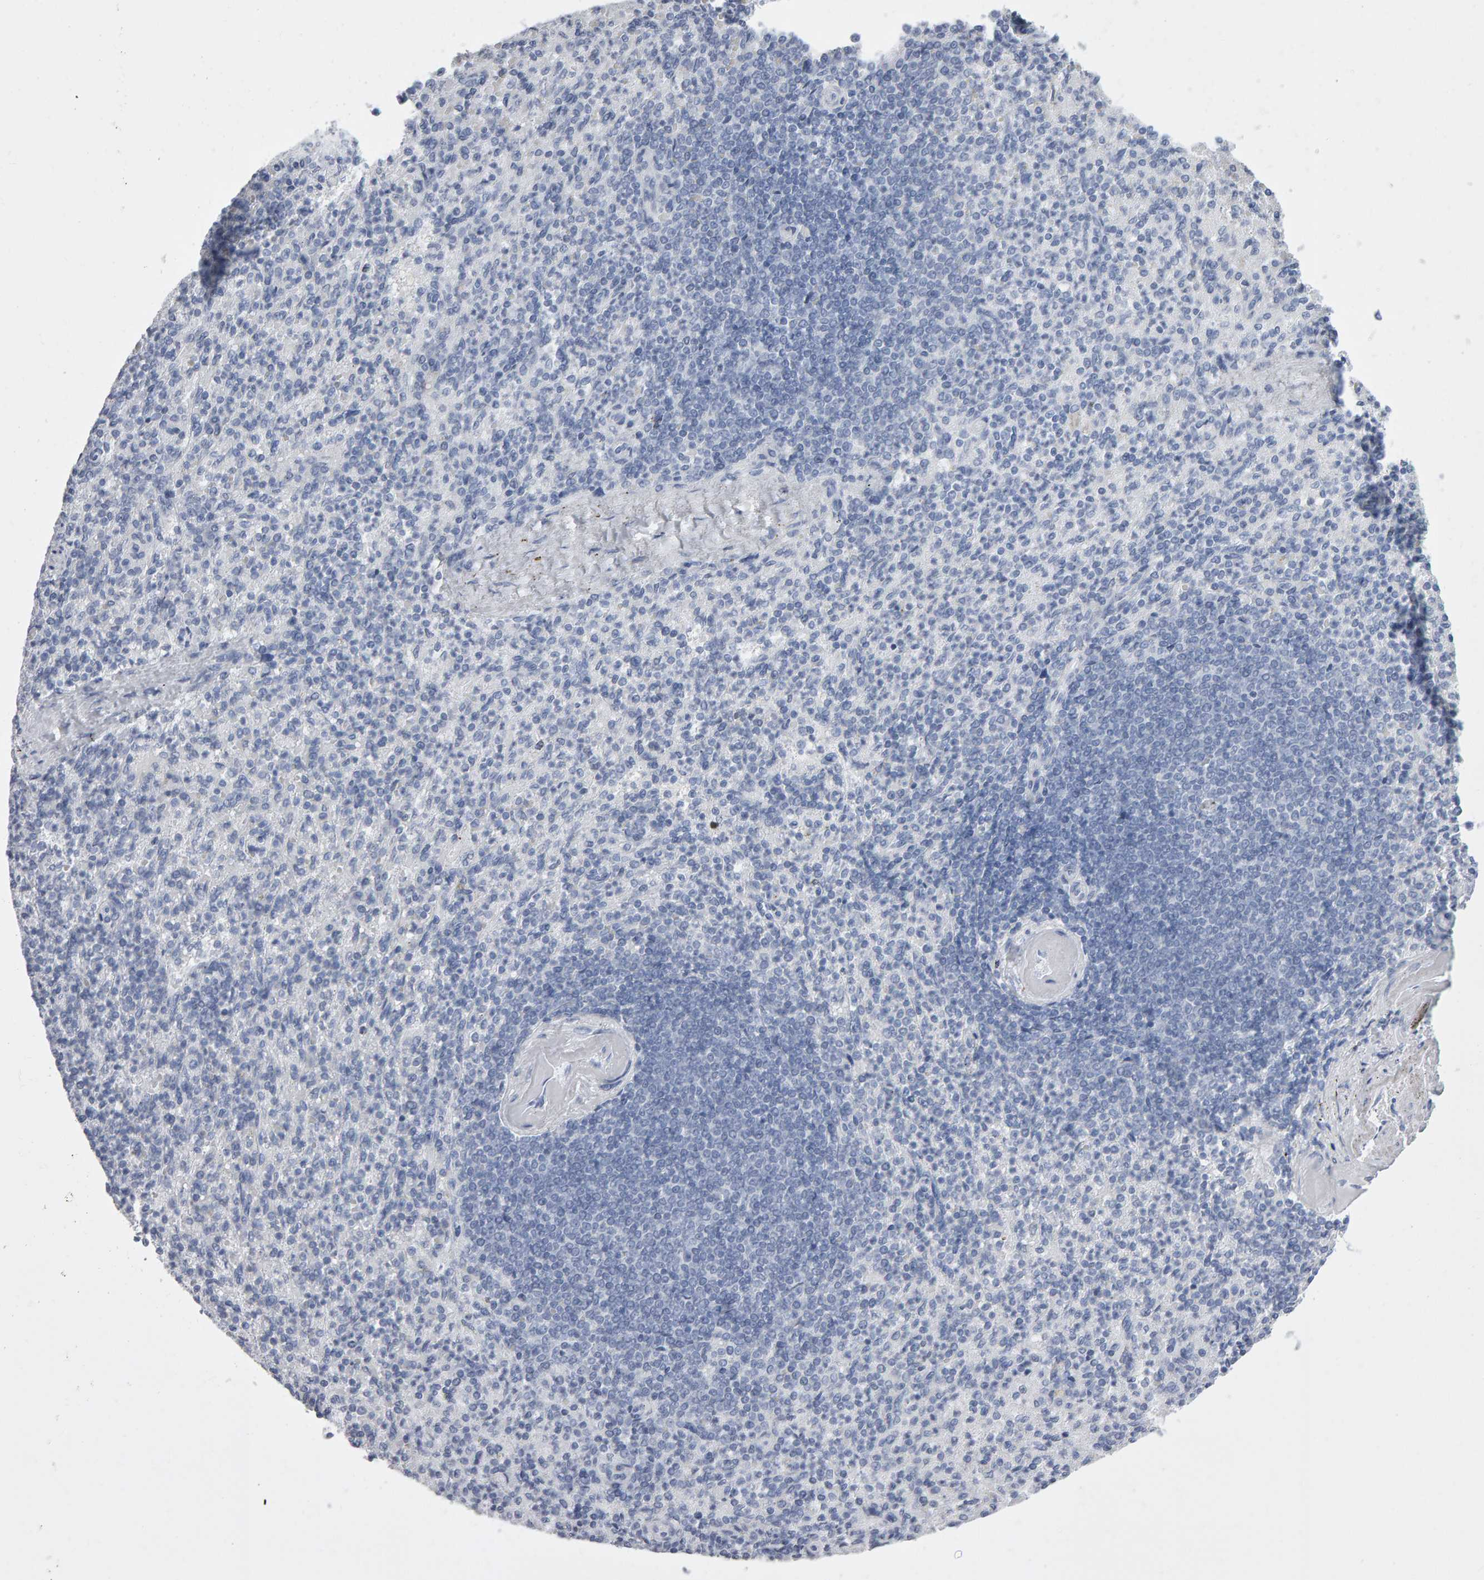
{"staining": {"intensity": "negative", "quantity": "none", "location": "none"}, "tissue": "spleen", "cell_type": "Cells in red pulp", "image_type": "normal", "snomed": [{"axis": "morphology", "description": "Normal tissue, NOS"}, {"axis": "topography", "description": "Spleen"}], "caption": "Immunohistochemistry micrograph of unremarkable spleen stained for a protein (brown), which displays no expression in cells in red pulp. (DAB (3,3'-diaminobenzidine) immunohistochemistry with hematoxylin counter stain).", "gene": "NCDN", "patient": {"sex": "female", "age": 74}}